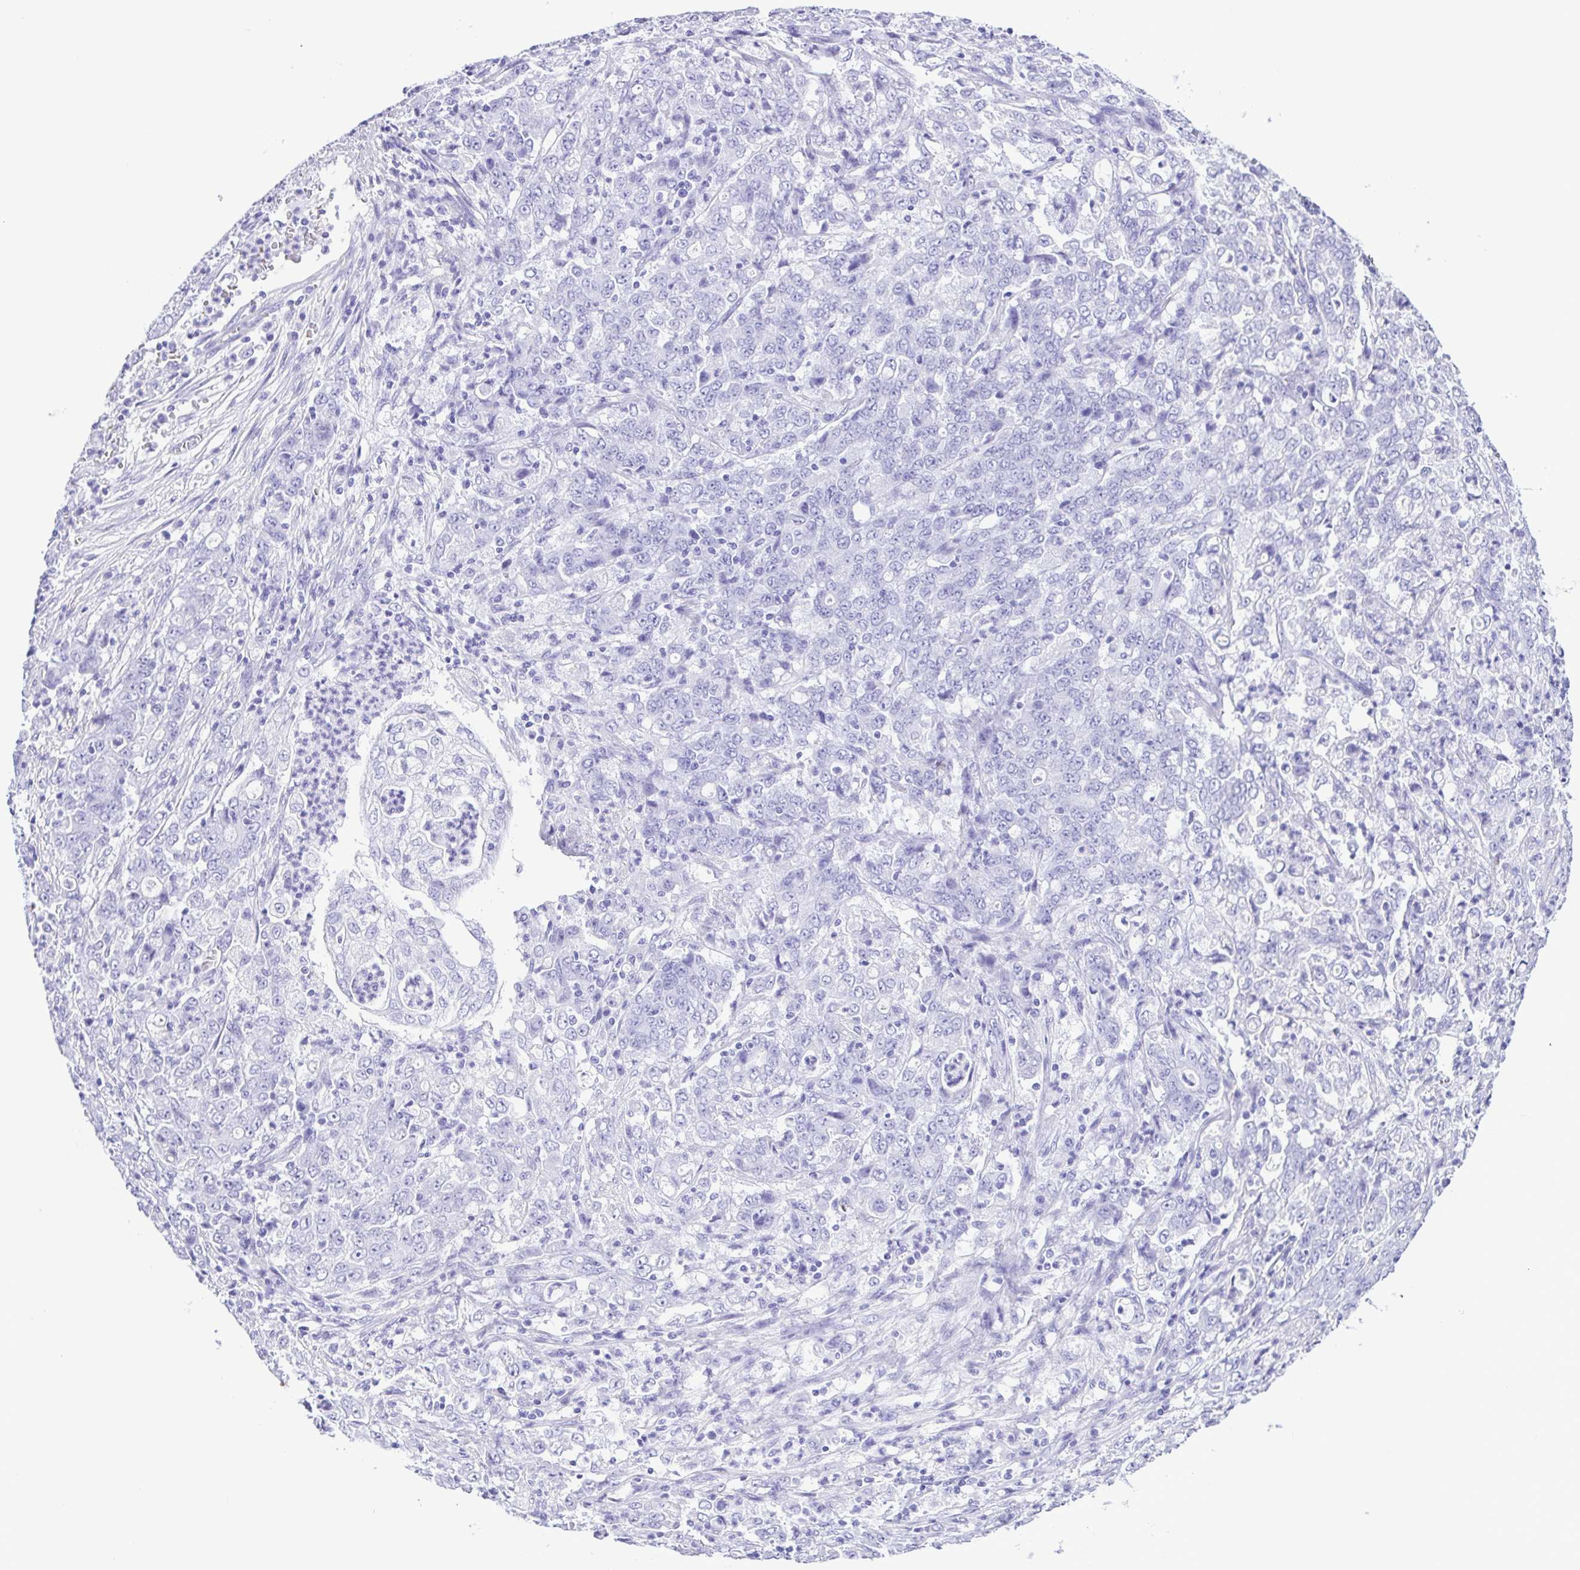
{"staining": {"intensity": "negative", "quantity": "none", "location": "none"}, "tissue": "stomach cancer", "cell_type": "Tumor cells", "image_type": "cancer", "snomed": [{"axis": "morphology", "description": "Adenocarcinoma, NOS"}, {"axis": "topography", "description": "Stomach, lower"}], "caption": "A micrograph of stomach cancer (adenocarcinoma) stained for a protein shows no brown staining in tumor cells.", "gene": "SYT1", "patient": {"sex": "female", "age": 71}}